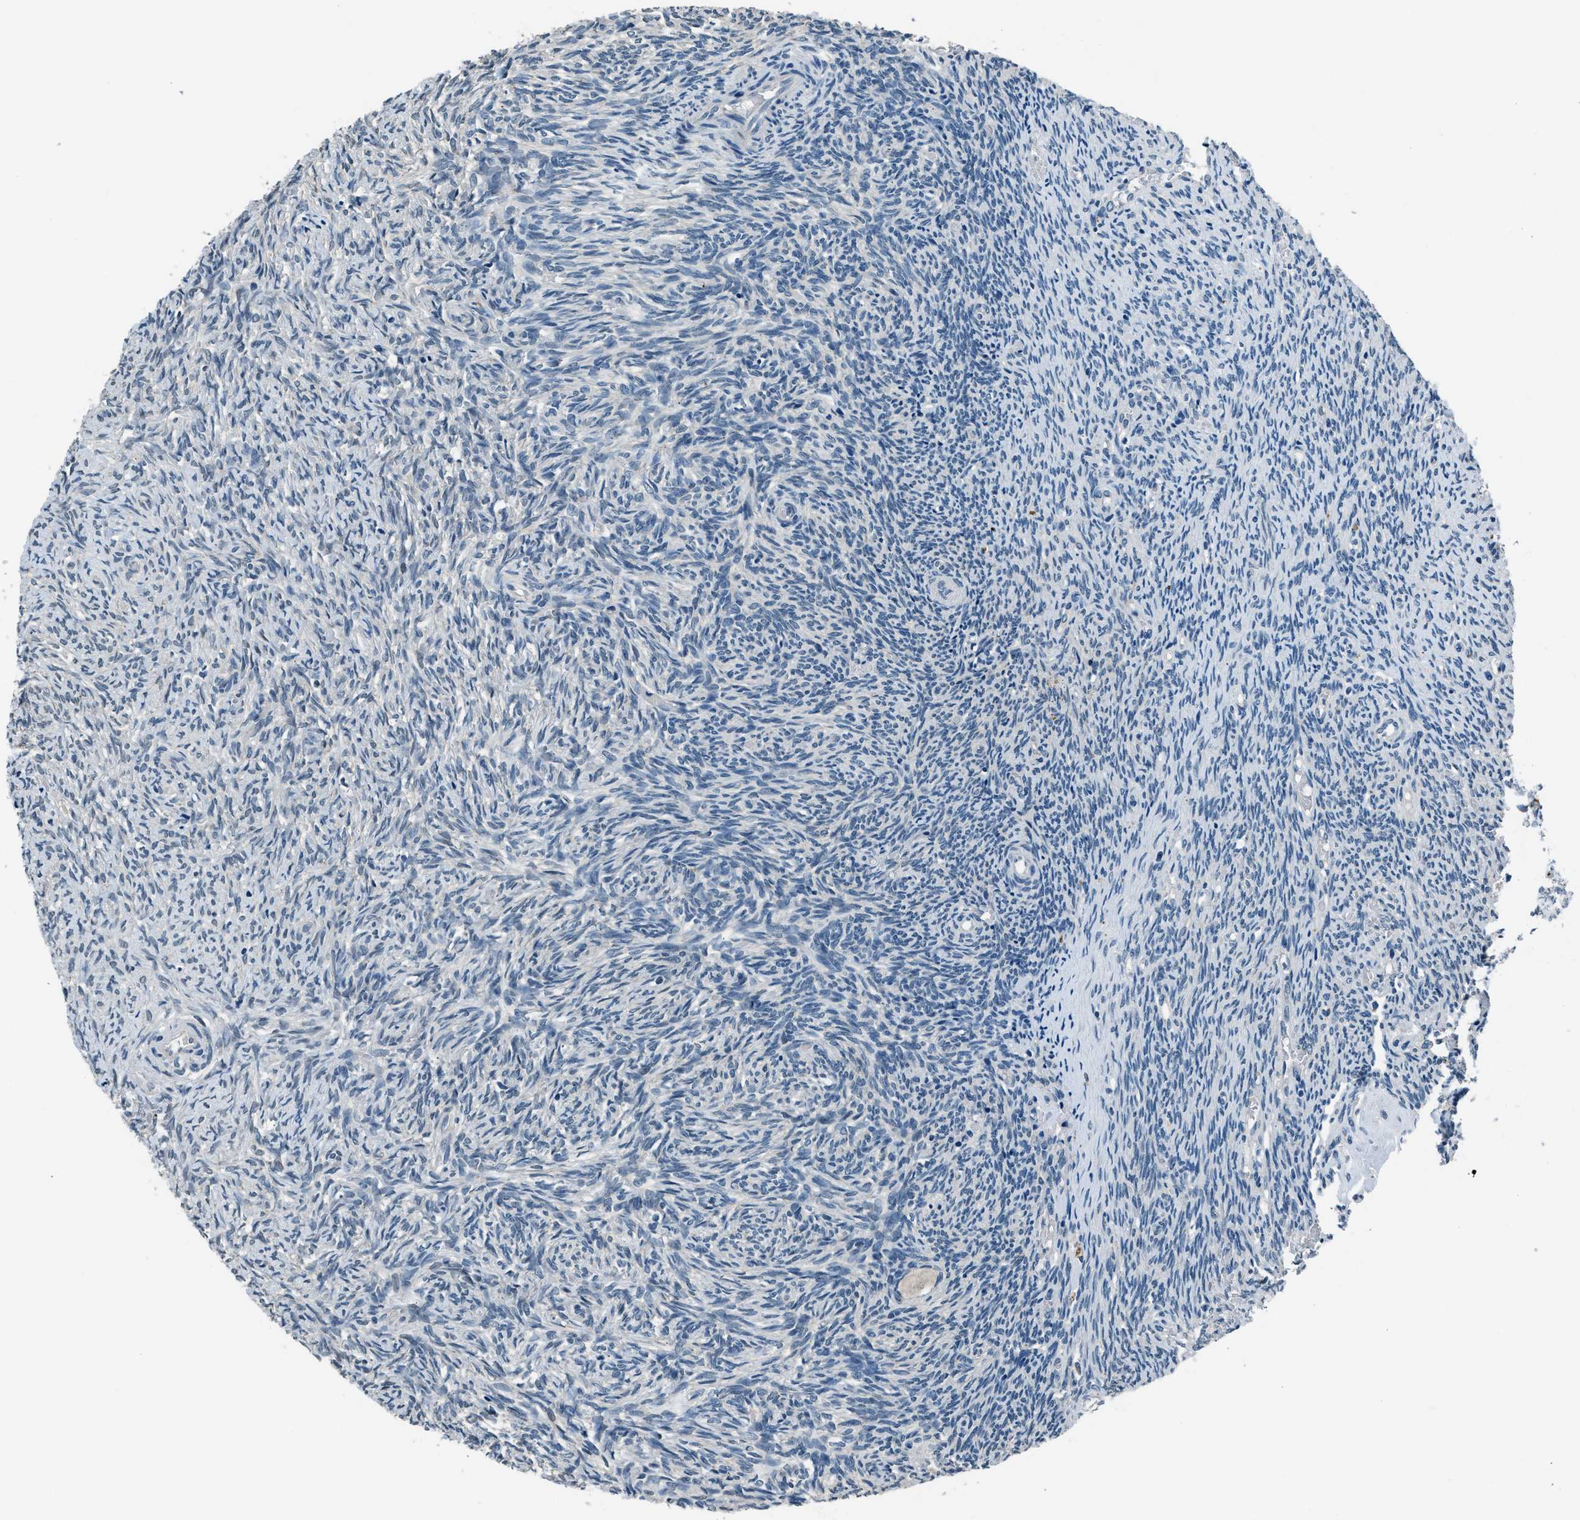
{"staining": {"intensity": "negative", "quantity": "none", "location": "none"}, "tissue": "ovary", "cell_type": "Ovarian stroma cells", "image_type": "normal", "snomed": [{"axis": "morphology", "description": "Normal tissue, NOS"}, {"axis": "topography", "description": "Ovary"}], "caption": "IHC image of benign ovary: human ovary stained with DAB (3,3'-diaminobenzidine) exhibits no significant protein positivity in ovarian stroma cells.", "gene": "NME8", "patient": {"sex": "female", "age": 41}}